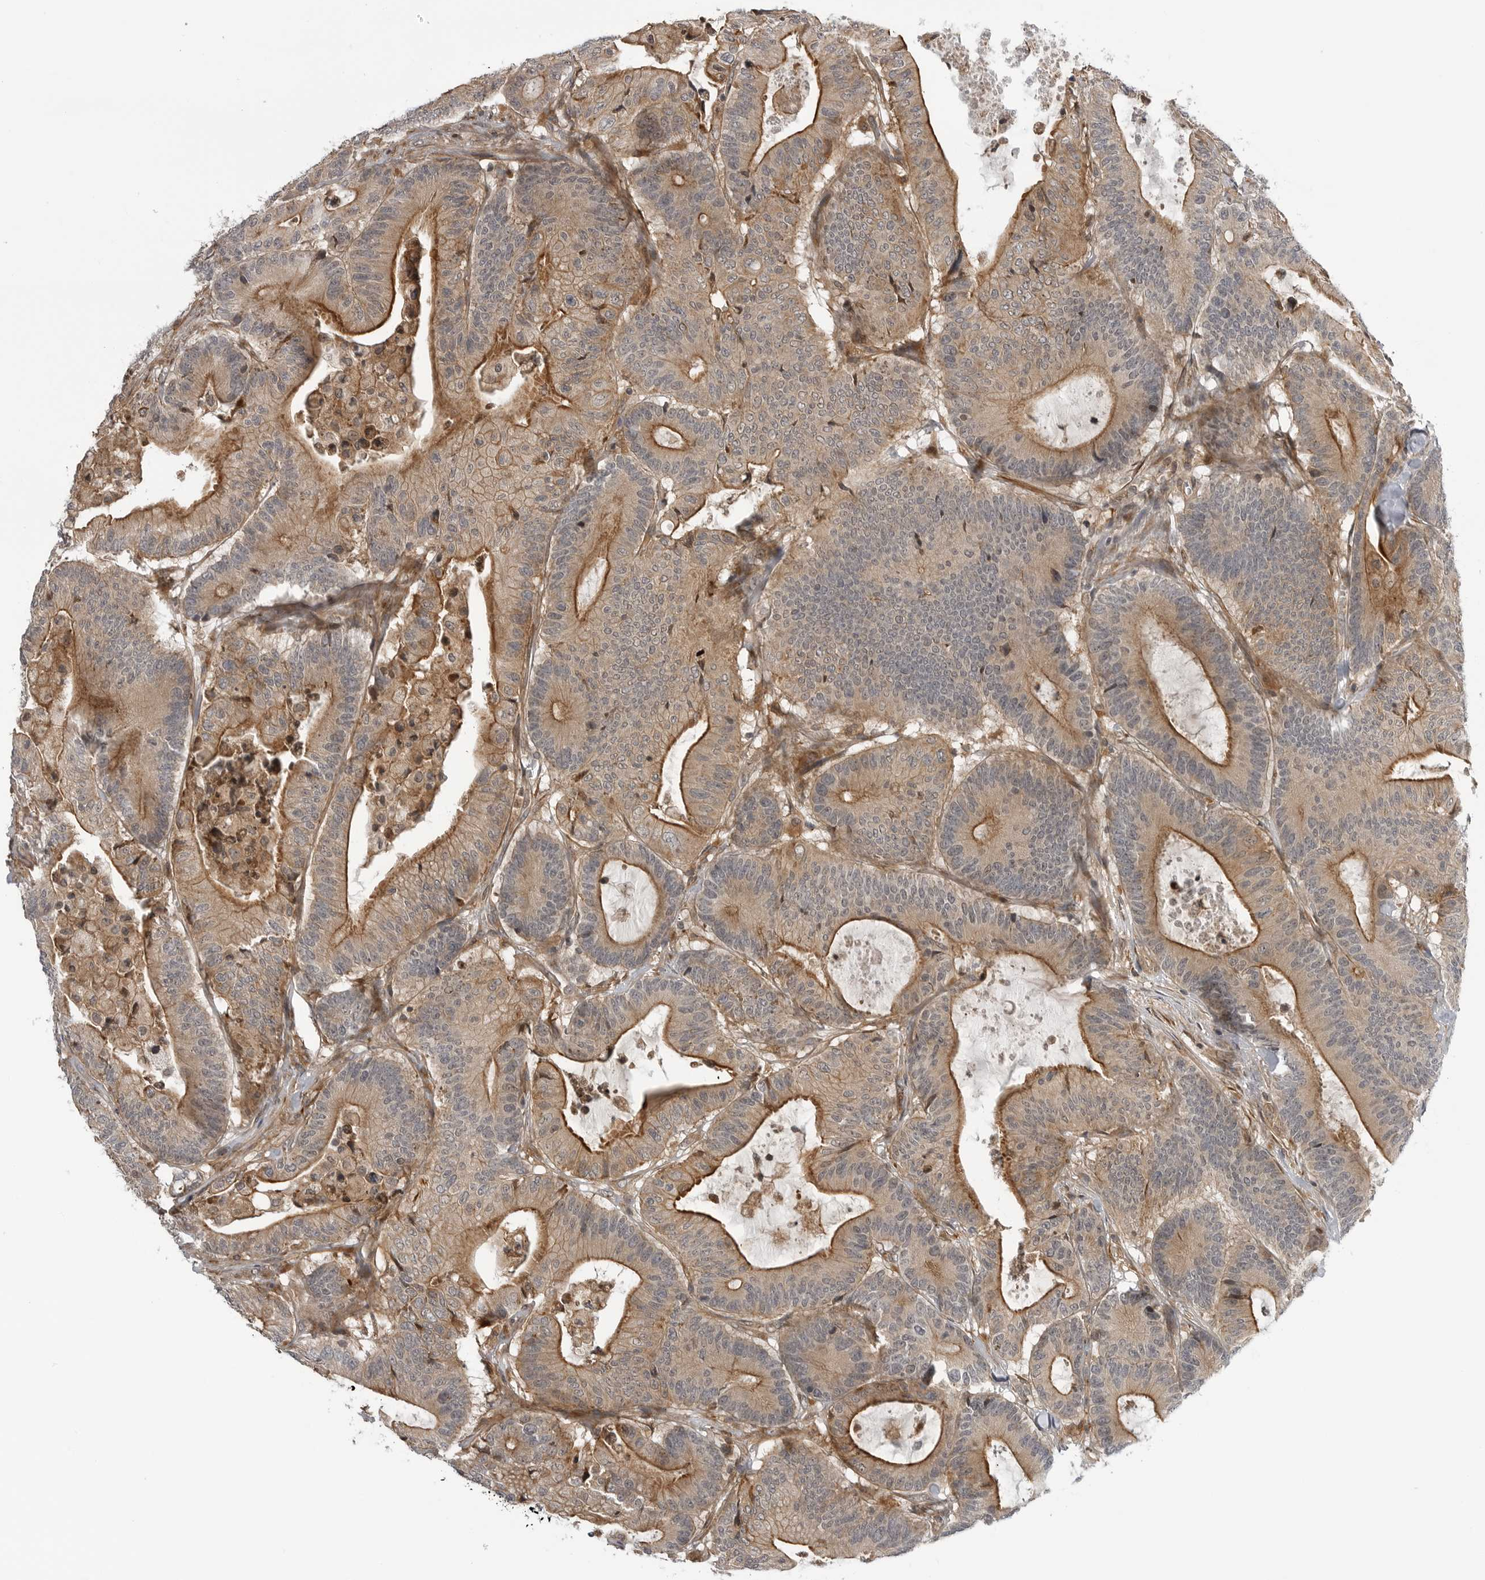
{"staining": {"intensity": "moderate", "quantity": "25%-75%", "location": "cytoplasmic/membranous"}, "tissue": "colorectal cancer", "cell_type": "Tumor cells", "image_type": "cancer", "snomed": [{"axis": "morphology", "description": "Adenocarcinoma, NOS"}, {"axis": "topography", "description": "Colon"}], "caption": "This micrograph displays immunohistochemistry (IHC) staining of human colorectal cancer, with medium moderate cytoplasmic/membranous positivity in approximately 25%-75% of tumor cells.", "gene": "LRRC45", "patient": {"sex": "female", "age": 84}}